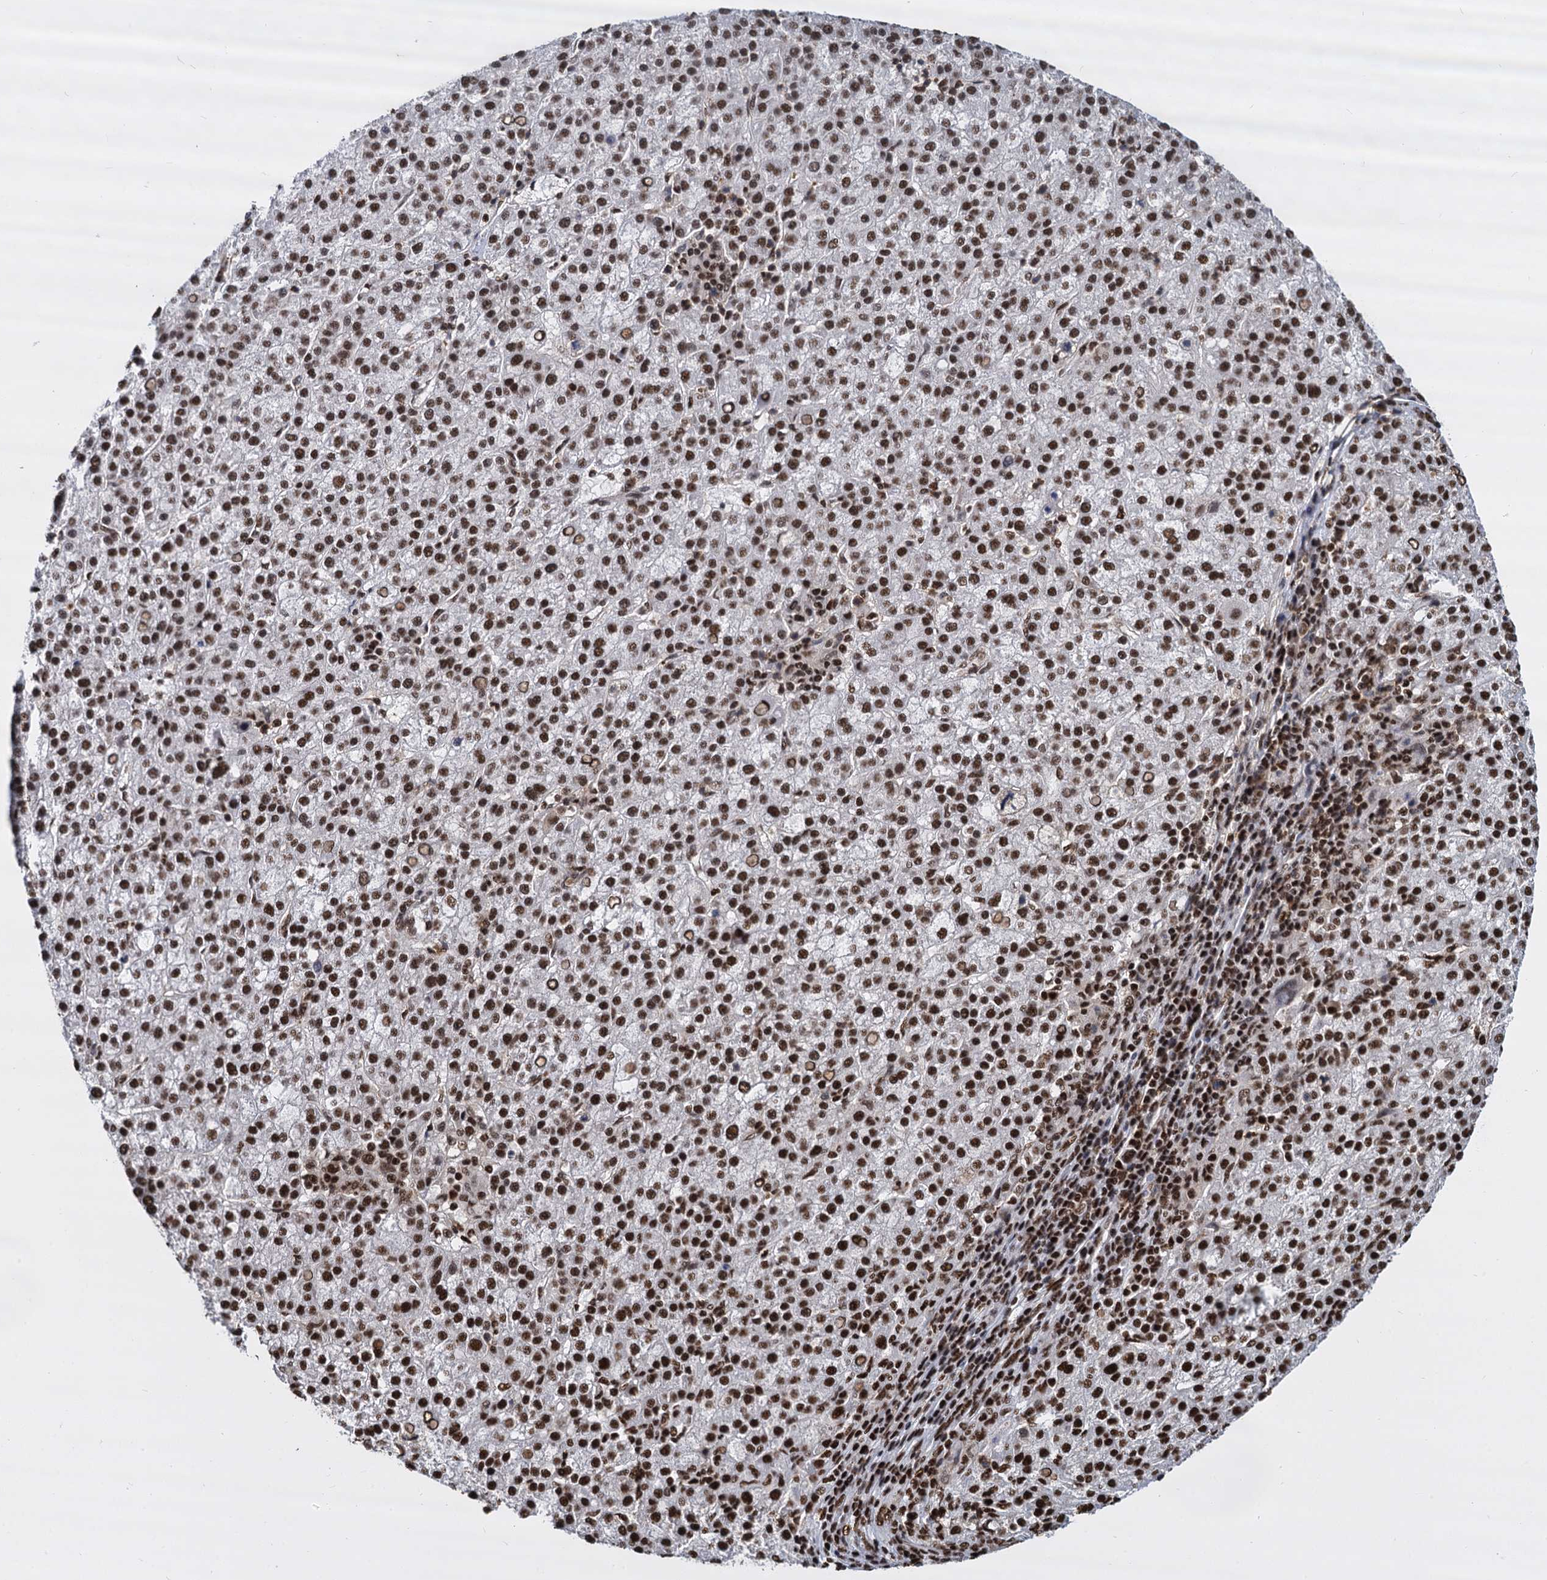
{"staining": {"intensity": "strong", "quantity": ">75%", "location": "nuclear"}, "tissue": "liver cancer", "cell_type": "Tumor cells", "image_type": "cancer", "snomed": [{"axis": "morphology", "description": "Carcinoma, Hepatocellular, NOS"}, {"axis": "topography", "description": "Liver"}], "caption": "High-magnification brightfield microscopy of liver hepatocellular carcinoma stained with DAB (3,3'-diaminobenzidine) (brown) and counterstained with hematoxylin (blue). tumor cells exhibit strong nuclear positivity is seen in approximately>75% of cells.", "gene": "DCPS", "patient": {"sex": "female", "age": 58}}